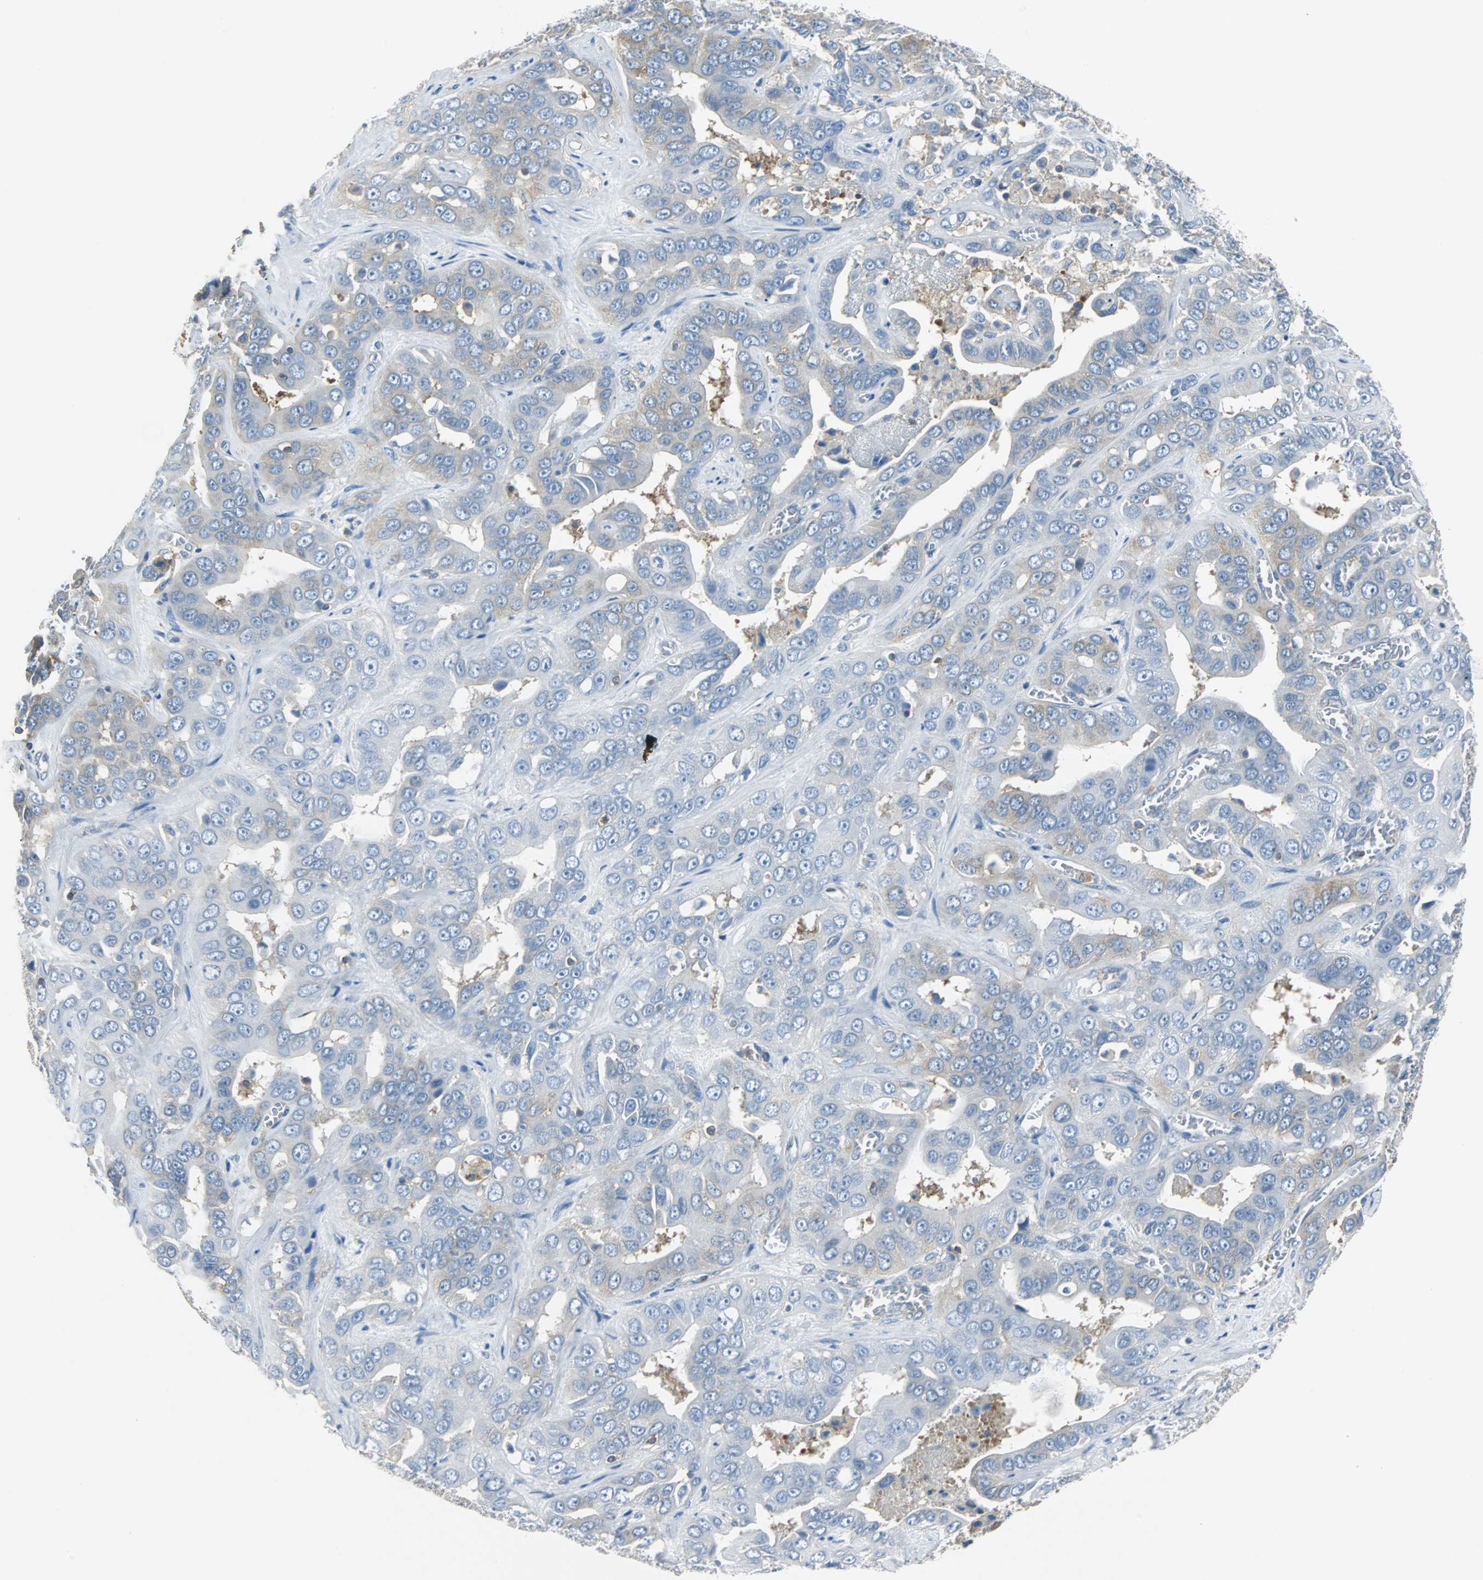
{"staining": {"intensity": "weak", "quantity": "<25%", "location": "cytoplasmic/membranous"}, "tissue": "liver cancer", "cell_type": "Tumor cells", "image_type": "cancer", "snomed": [{"axis": "morphology", "description": "Cholangiocarcinoma"}, {"axis": "topography", "description": "Liver"}], "caption": "Tumor cells show no significant protein expression in liver cancer.", "gene": "TSC22D4", "patient": {"sex": "female", "age": 52}}